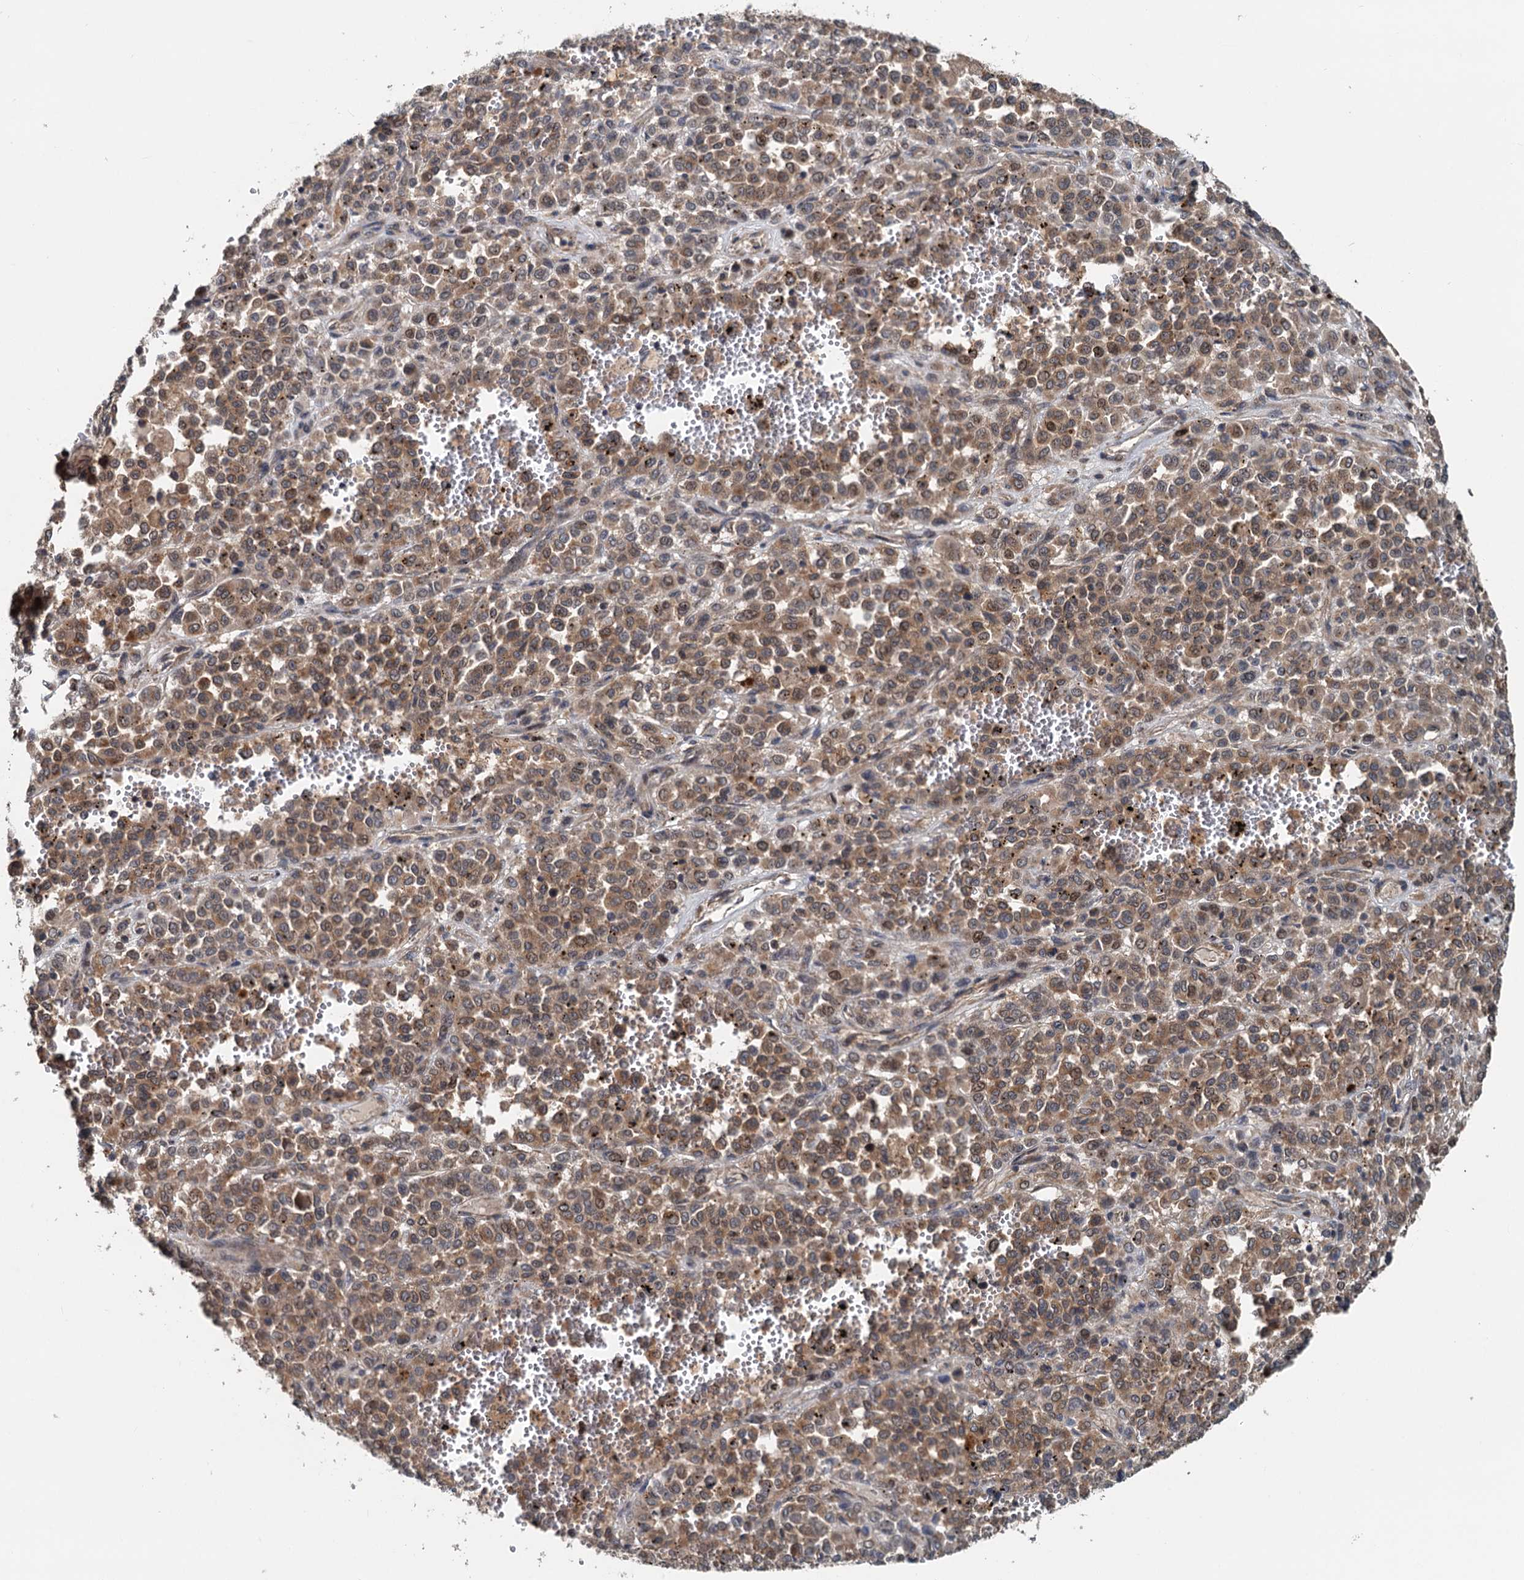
{"staining": {"intensity": "moderate", "quantity": ">75%", "location": "cytoplasmic/membranous"}, "tissue": "melanoma", "cell_type": "Tumor cells", "image_type": "cancer", "snomed": [{"axis": "morphology", "description": "Malignant melanoma, Metastatic site"}, {"axis": "topography", "description": "Pancreas"}], "caption": "Tumor cells show moderate cytoplasmic/membranous positivity in approximately >75% of cells in melanoma.", "gene": "TEDC1", "patient": {"sex": "female", "age": 30}}